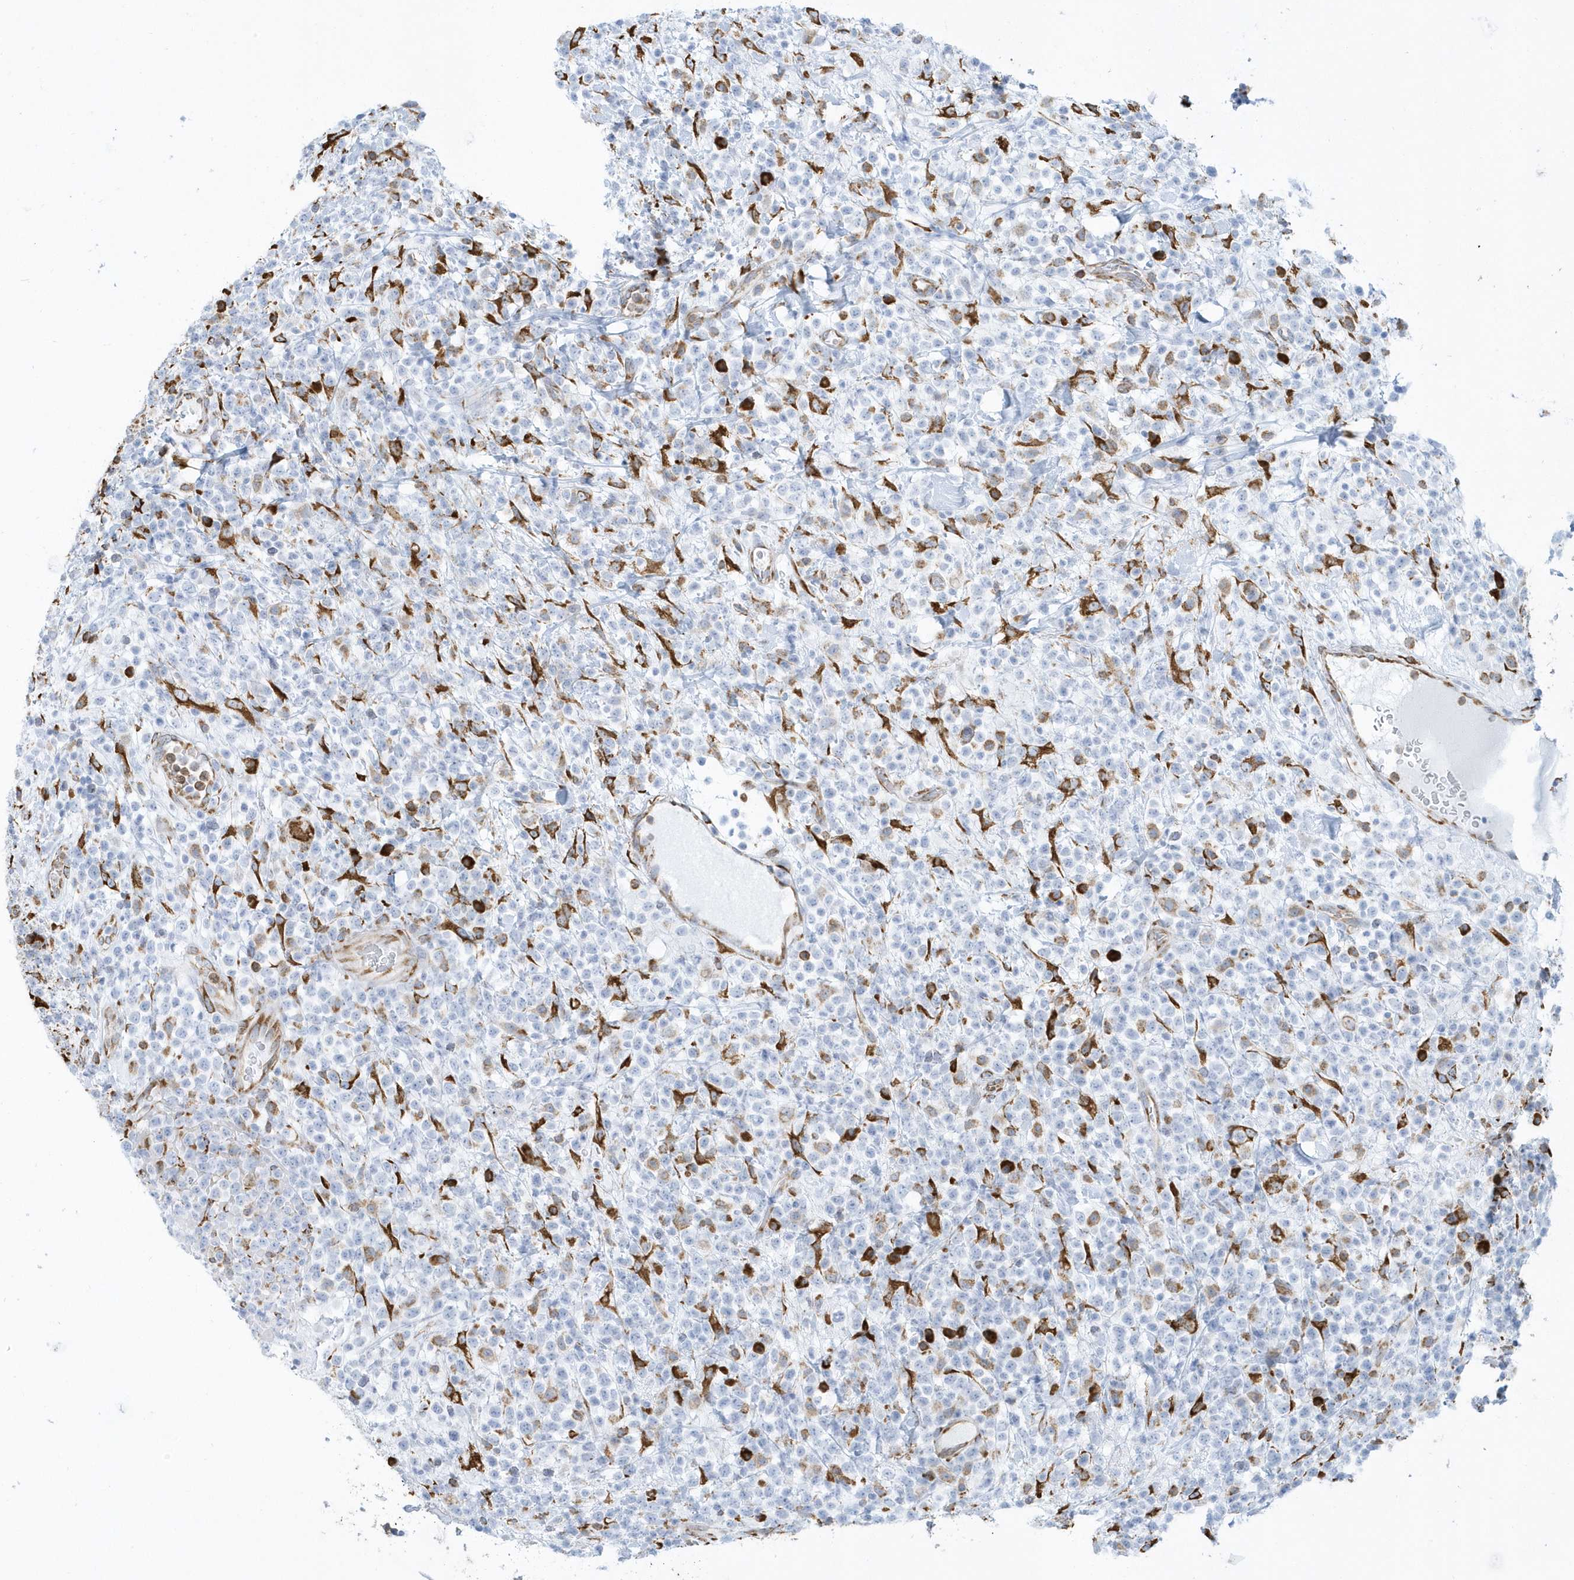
{"staining": {"intensity": "strong", "quantity": "<25%", "location": "cytoplasmic/membranous"}, "tissue": "lymphoma", "cell_type": "Tumor cells", "image_type": "cancer", "snomed": [{"axis": "morphology", "description": "Malignant lymphoma, non-Hodgkin's type, High grade"}, {"axis": "topography", "description": "Colon"}], "caption": "High-grade malignant lymphoma, non-Hodgkin's type stained with DAB (3,3'-diaminobenzidine) immunohistochemistry demonstrates medium levels of strong cytoplasmic/membranous staining in about <25% of tumor cells. (DAB = brown stain, brightfield microscopy at high magnification).", "gene": "DCAF1", "patient": {"sex": "female", "age": 53}}